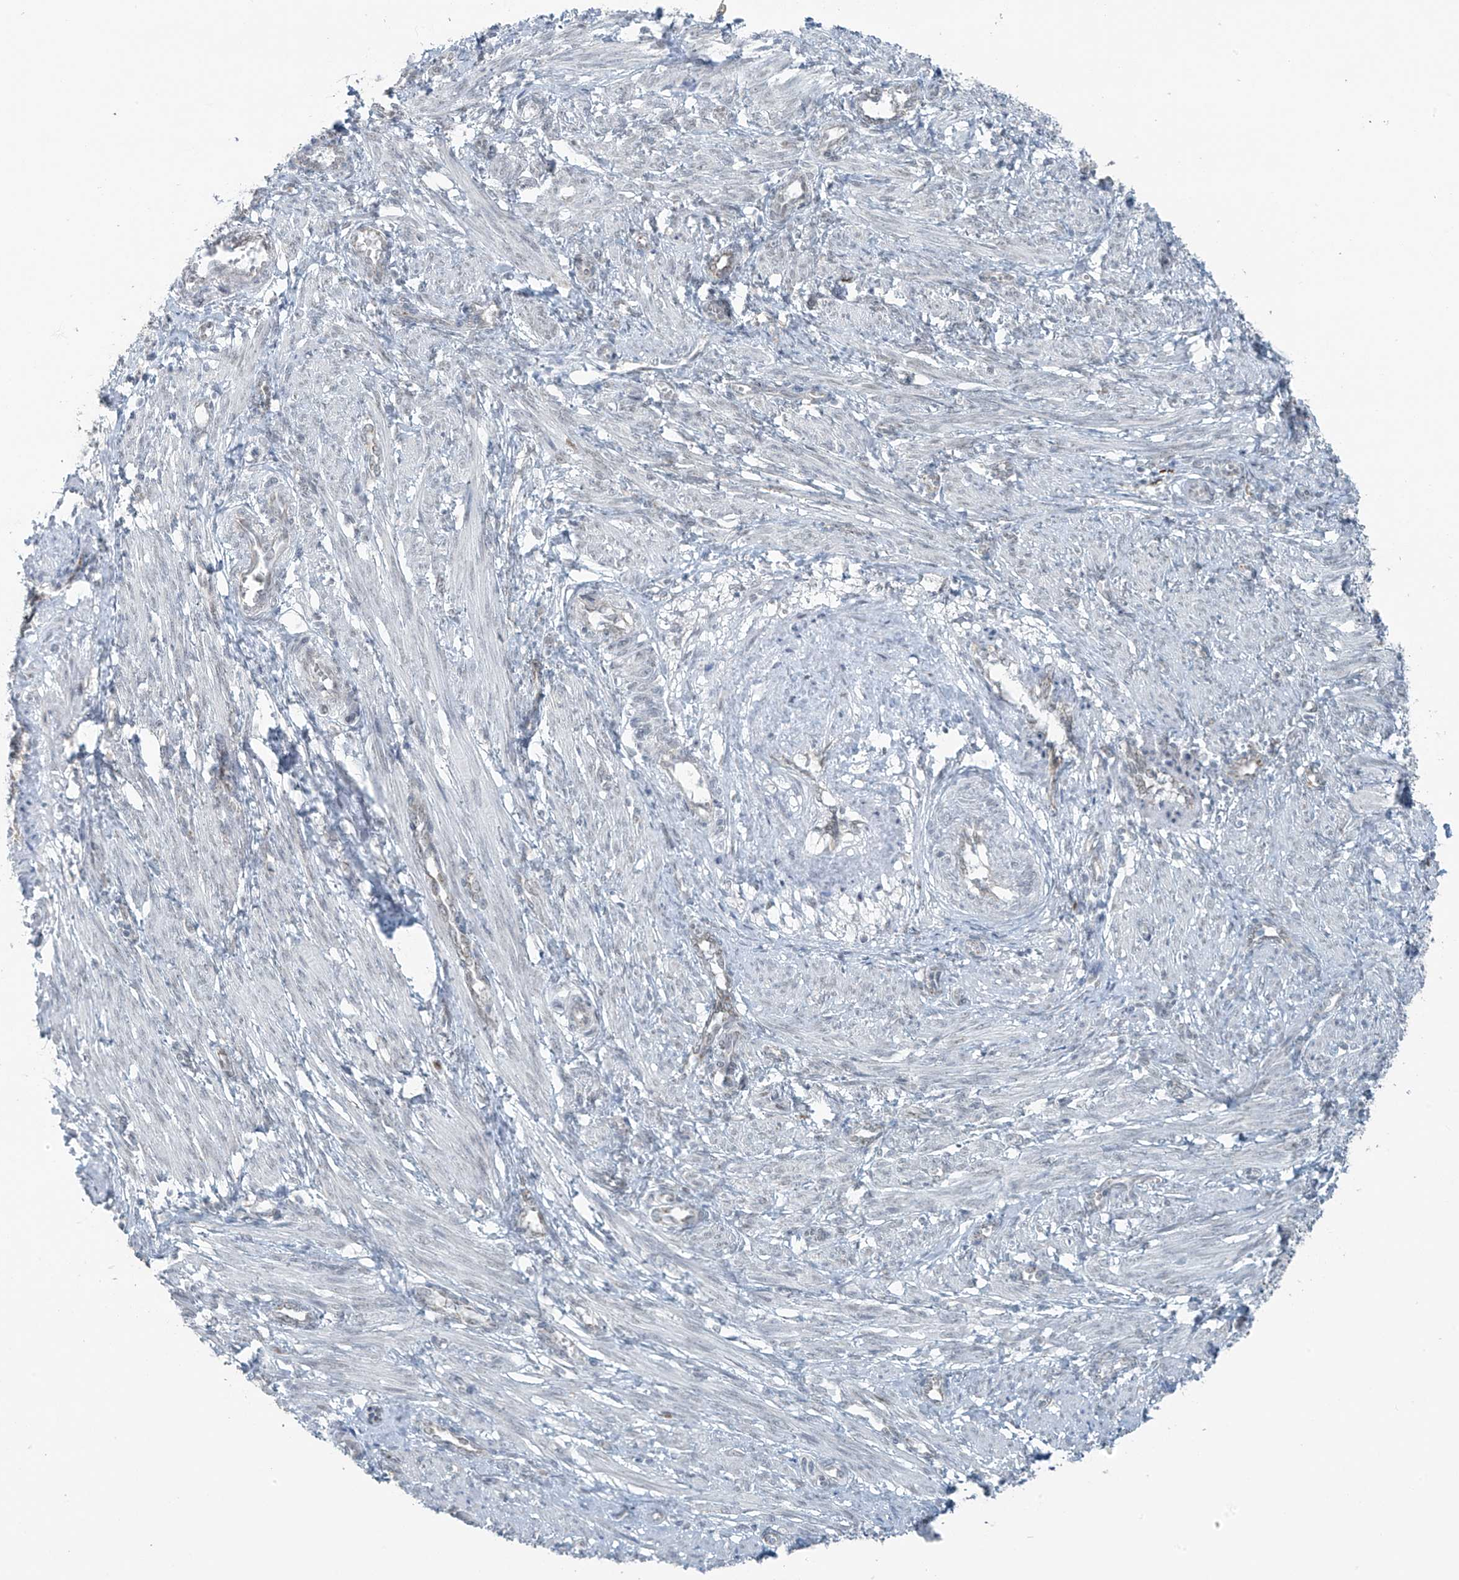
{"staining": {"intensity": "moderate", "quantity": "<25%", "location": "nuclear"}, "tissue": "smooth muscle", "cell_type": "Smooth muscle cells", "image_type": "normal", "snomed": [{"axis": "morphology", "description": "Normal tissue, NOS"}, {"axis": "topography", "description": "Endometrium"}], "caption": "Protein expression by IHC shows moderate nuclear staining in about <25% of smooth muscle cells in benign smooth muscle. The staining was performed using DAB, with brown indicating positive protein expression. Nuclei are stained blue with hematoxylin.", "gene": "WRNIP1", "patient": {"sex": "female", "age": 33}}